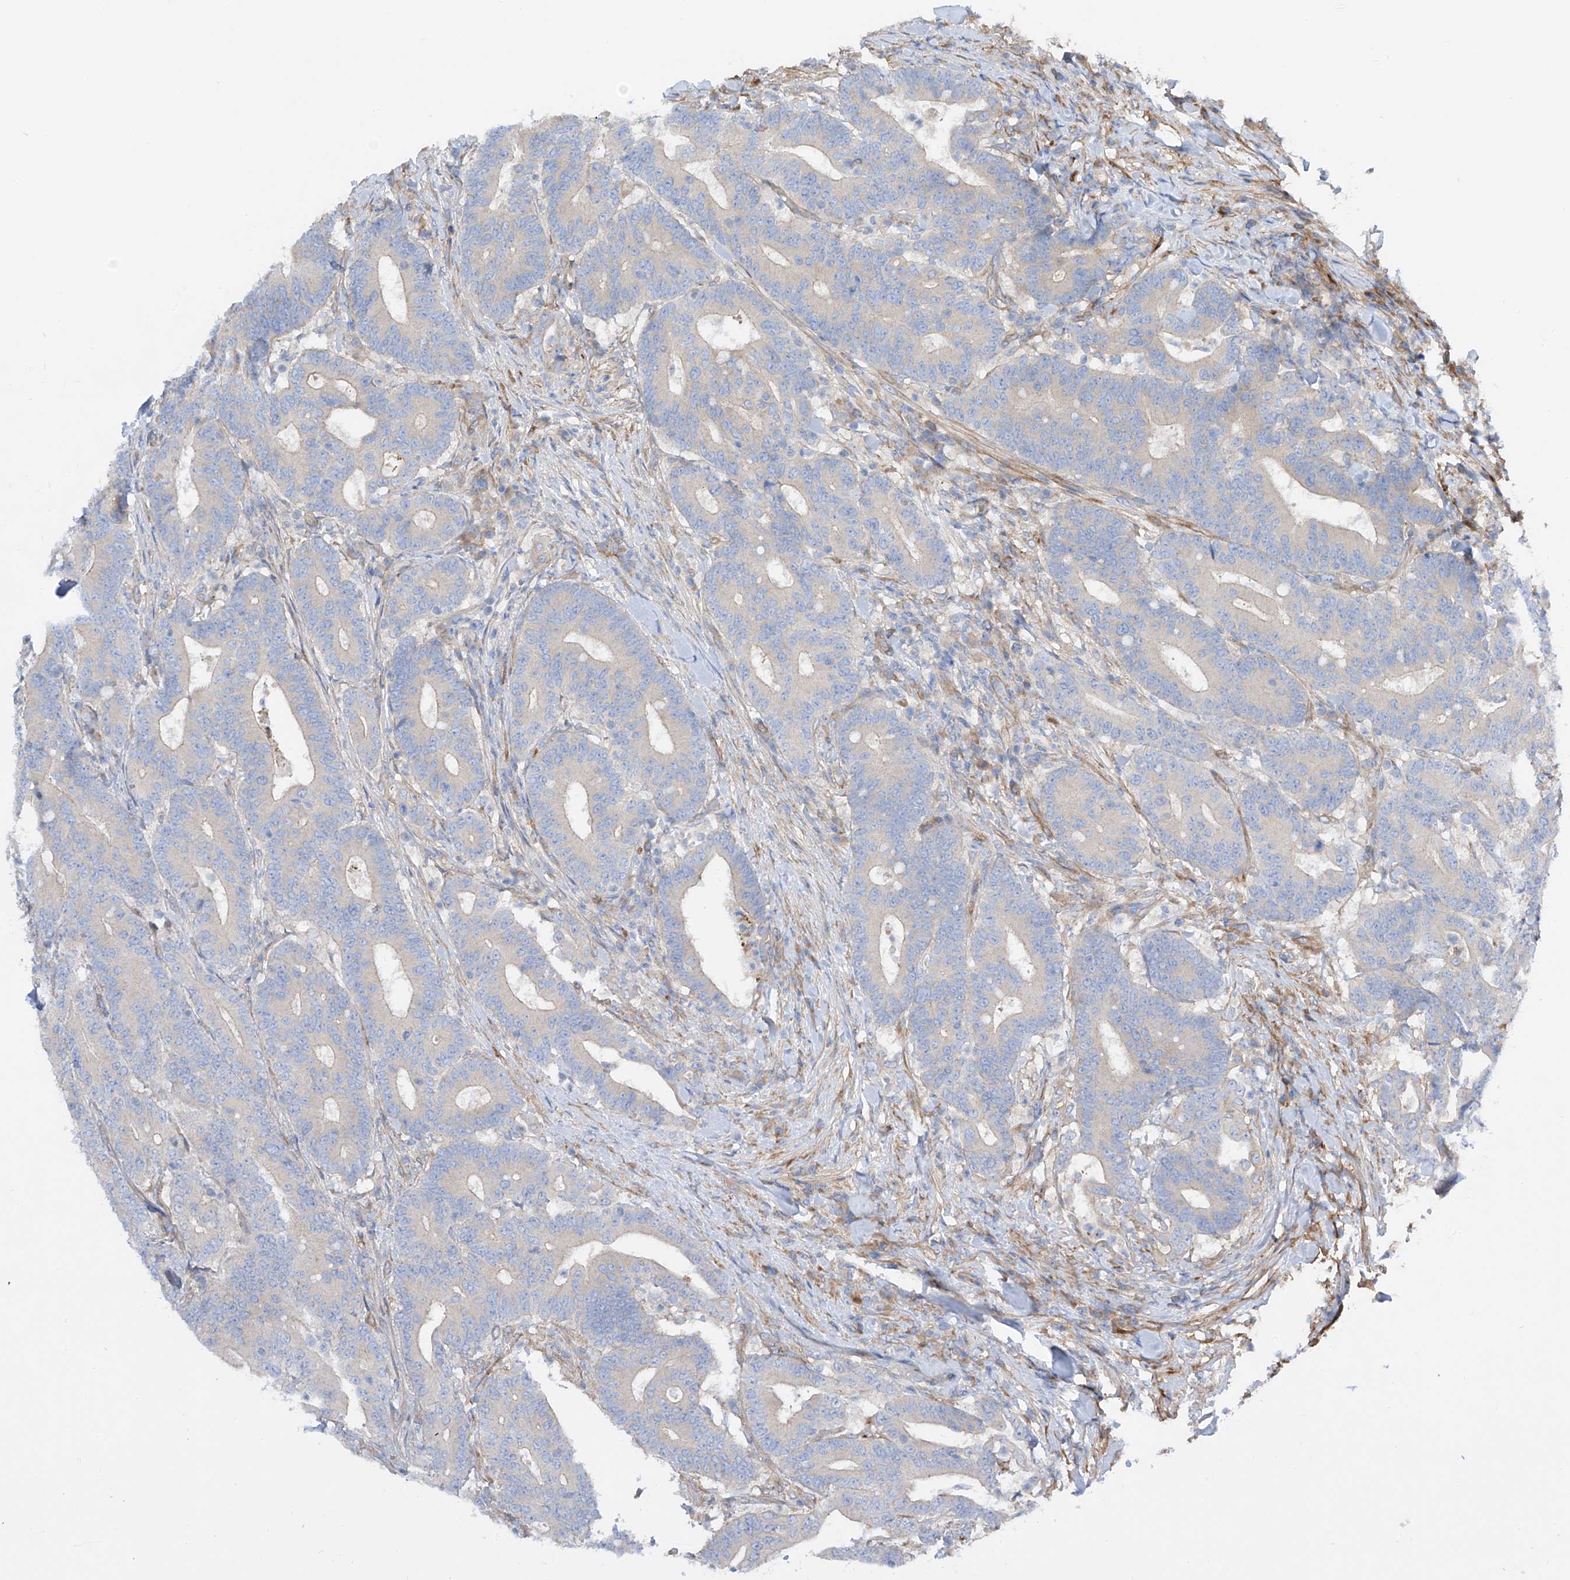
{"staining": {"intensity": "negative", "quantity": "none", "location": "none"}, "tissue": "colorectal cancer", "cell_type": "Tumor cells", "image_type": "cancer", "snomed": [{"axis": "morphology", "description": "Adenocarcinoma, NOS"}, {"axis": "topography", "description": "Colon"}], "caption": "There is no significant staining in tumor cells of colorectal cancer (adenocarcinoma). Brightfield microscopy of IHC stained with DAB (brown) and hematoxylin (blue), captured at high magnification.", "gene": "LCA5", "patient": {"sex": "female", "age": 66}}